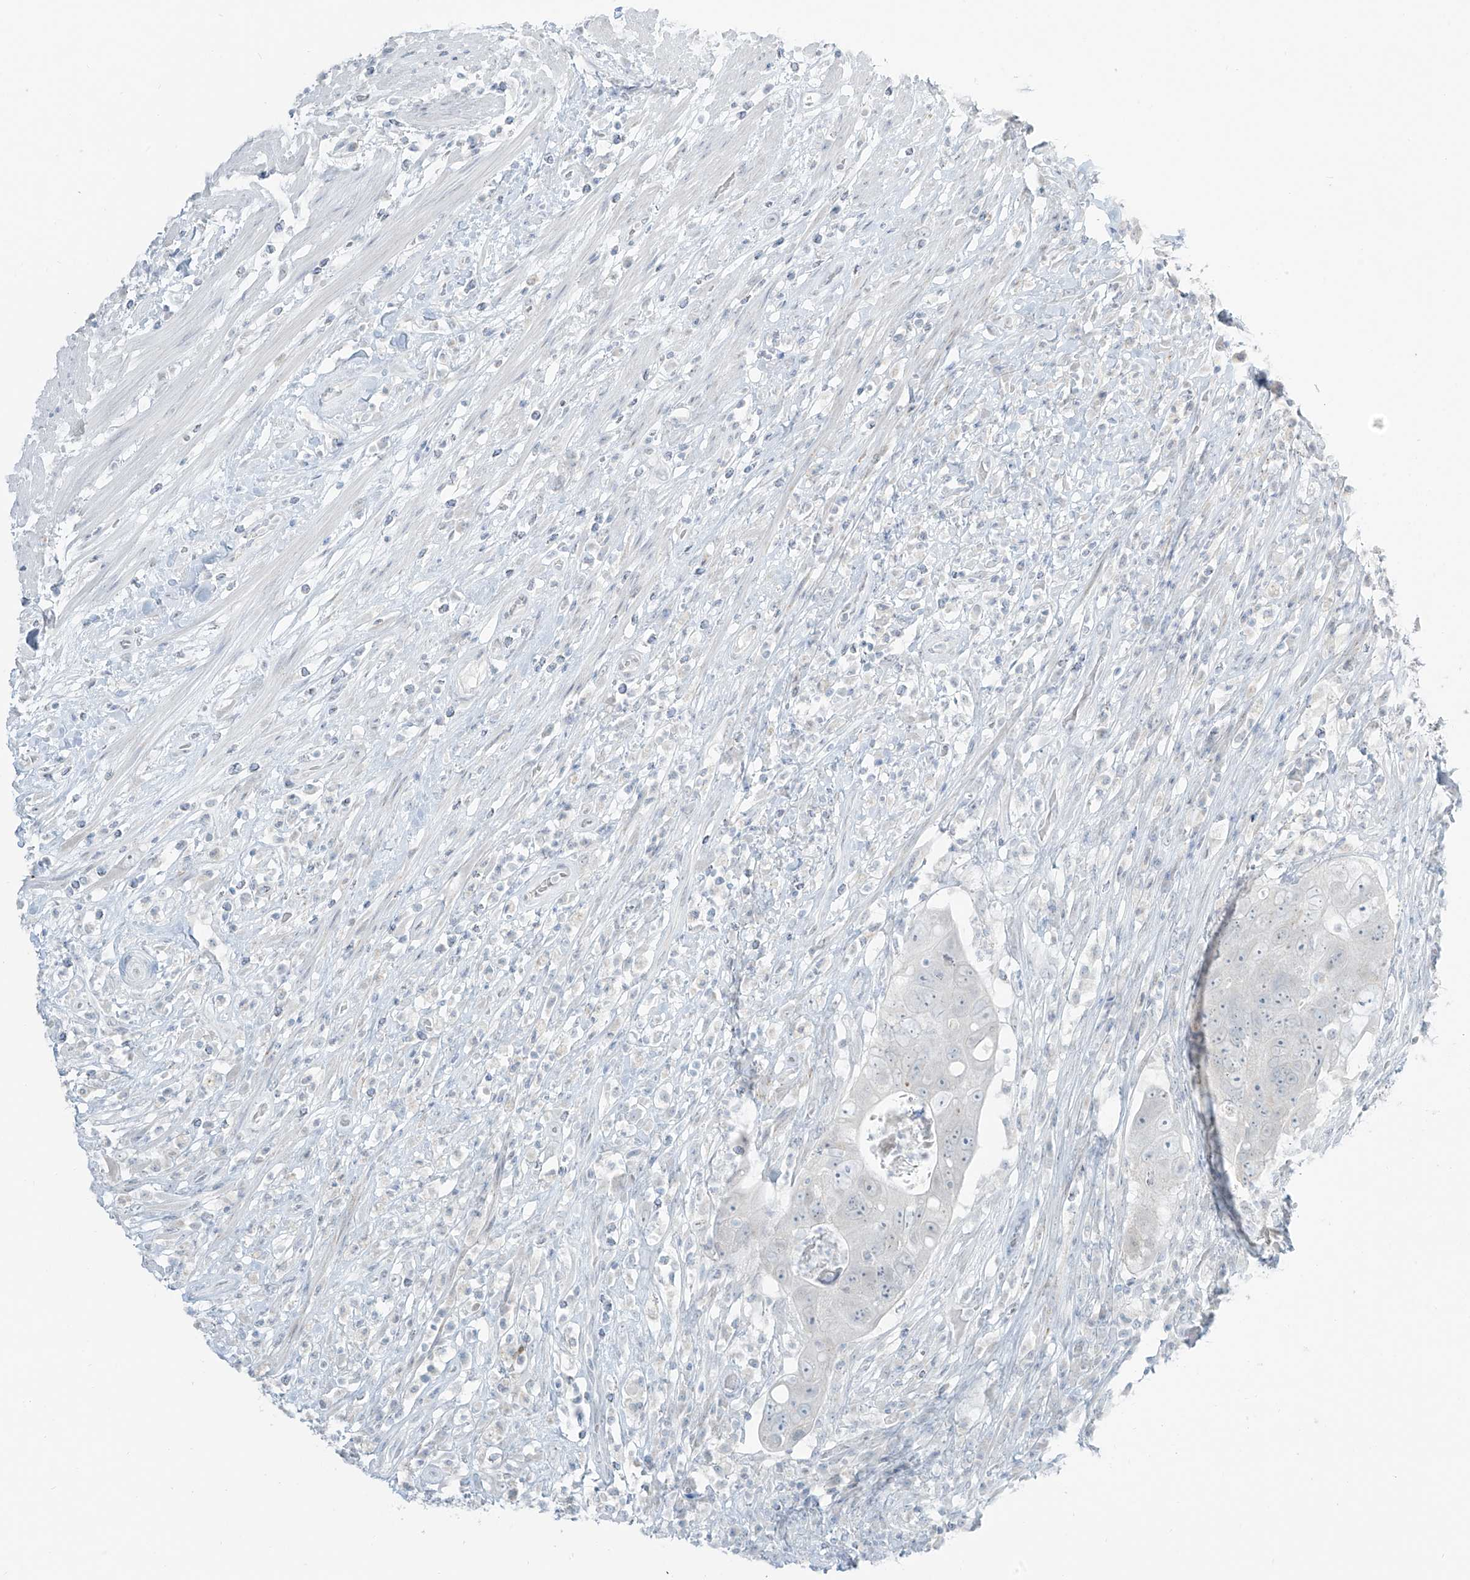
{"staining": {"intensity": "negative", "quantity": "none", "location": "none"}, "tissue": "colorectal cancer", "cell_type": "Tumor cells", "image_type": "cancer", "snomed": [{"axis": "morphology", "description": "Adenocarcinoma, NOS"}, {"axis": "topography", "description": "Rectum"}], "caption": "Immunohistochemistry (IHC) image of colorectal cancer (adenocarcinoma) stained for a protein (brown), which shows no positivity in tumor cells. (Immunohistochemistry, brightfield microscopy, high magnification).", "gene": "PRDM6", "patient": {"sex": "male", "age": 59}}